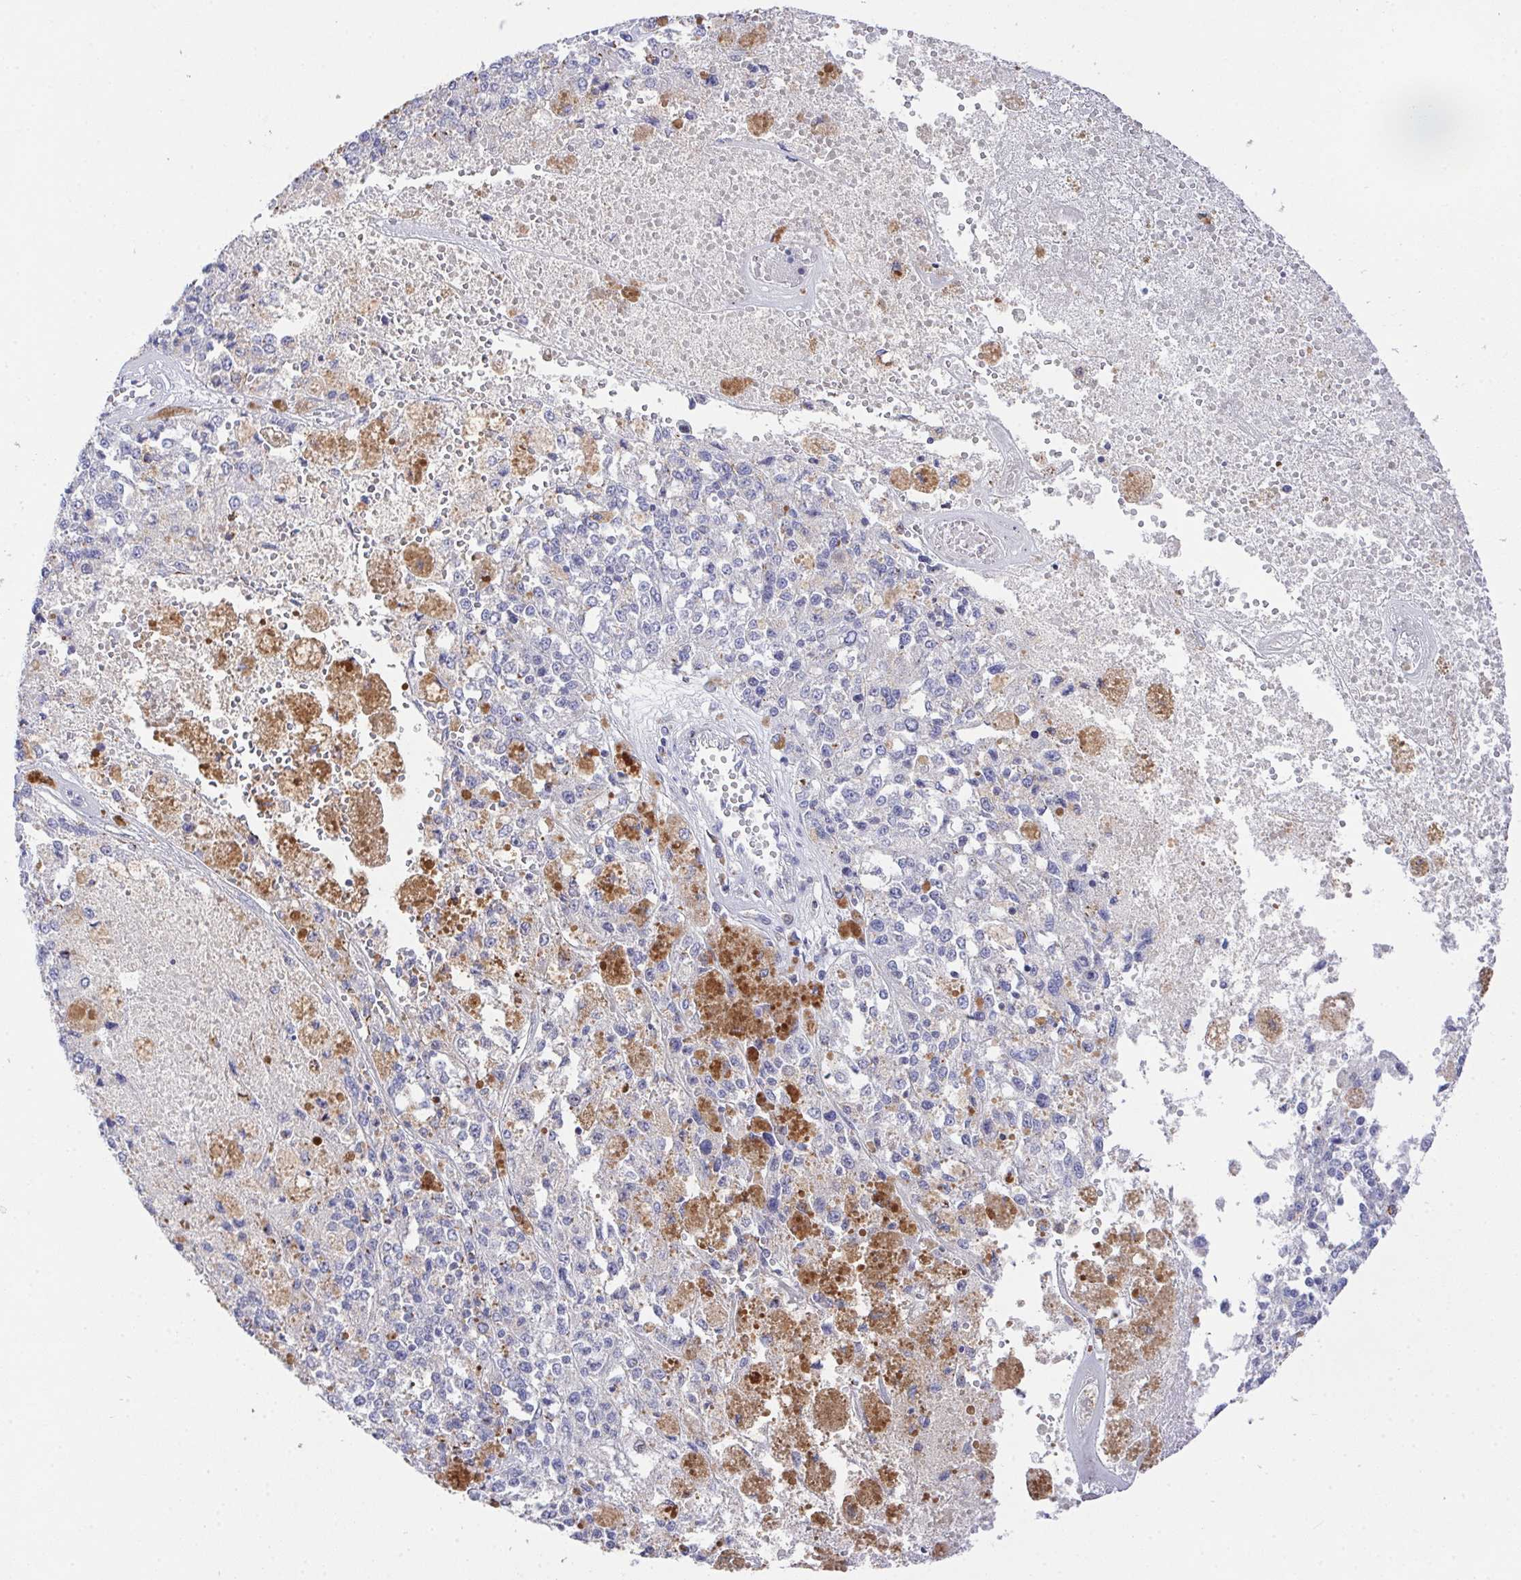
{"staining": {"intensity": "negative", "quantity": "none", "location": "none"}, "tissue": "melanoma", "cell_type": "Tumor cells", "image_type": "cancer", "snomed": [{"axis": "morphology", "description": "Malignant melanoma, Metastatic site"}, {"axis": "topography", "description": "Lymph node"}], "caption": "Immunohistochemistry (IHC) of human malignant melanoma (metastatic site) displays no positivity in tumor cells.", "gene": "PRG3", "patient": {"sex": "female", "age": 64}}